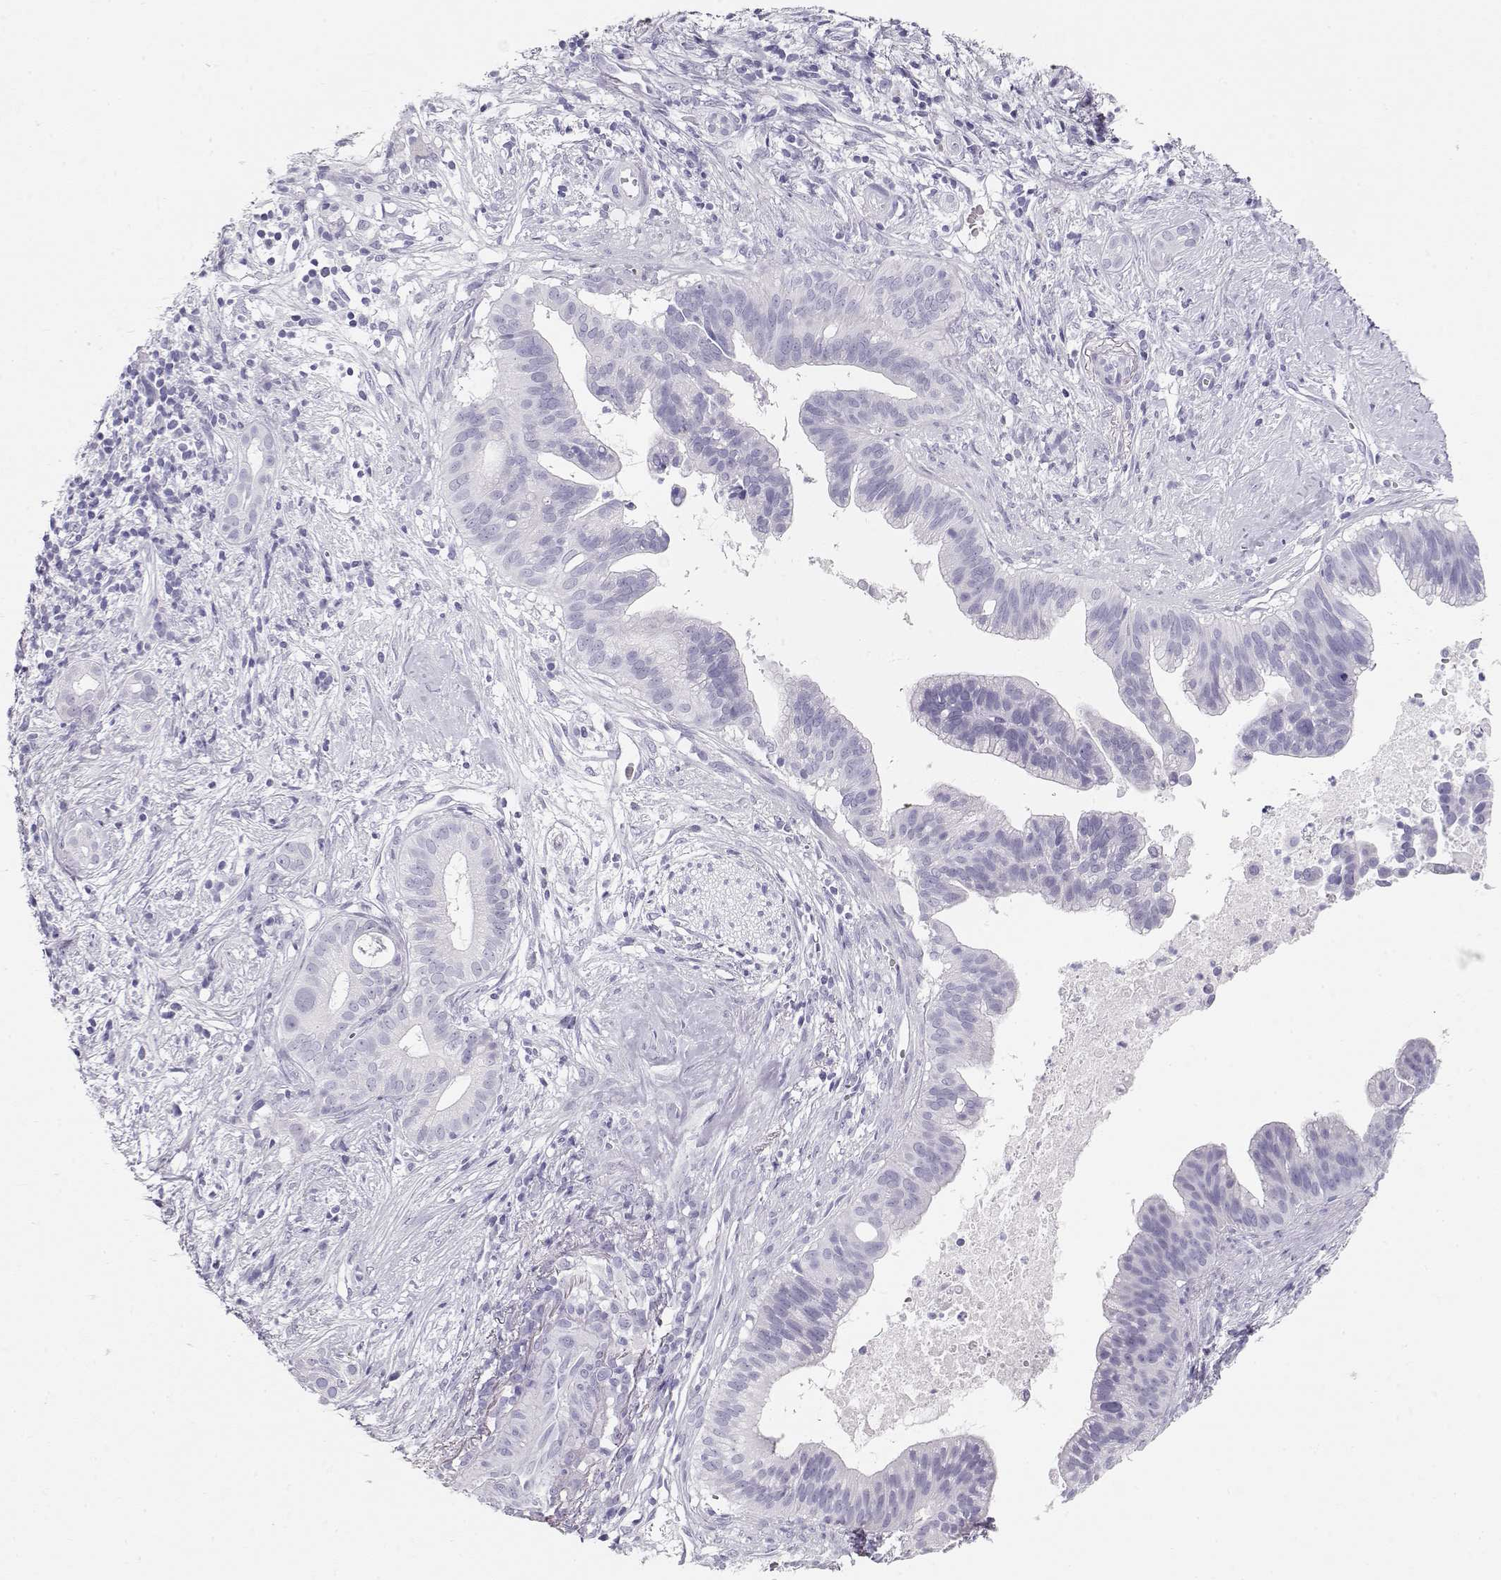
{"staining": {"intensity": "negative", "quantity": "none", "location": "none"}, "tissue": "pancreatic cancer", "cell_type": "Tumor cells", "image_type": "cancer", "snomed": [{"axis": "morphology", "description": "Adenocarcinoma, NOS"}, {"axis": "topography", "description": "Pancreas"}], "caption": "Pancreatic cancer was stained to show a protein in brown. There is no significant staining in tumor cells.", "gene": "MAGEC1", "patient": {"sex": "male", "age": 61}}